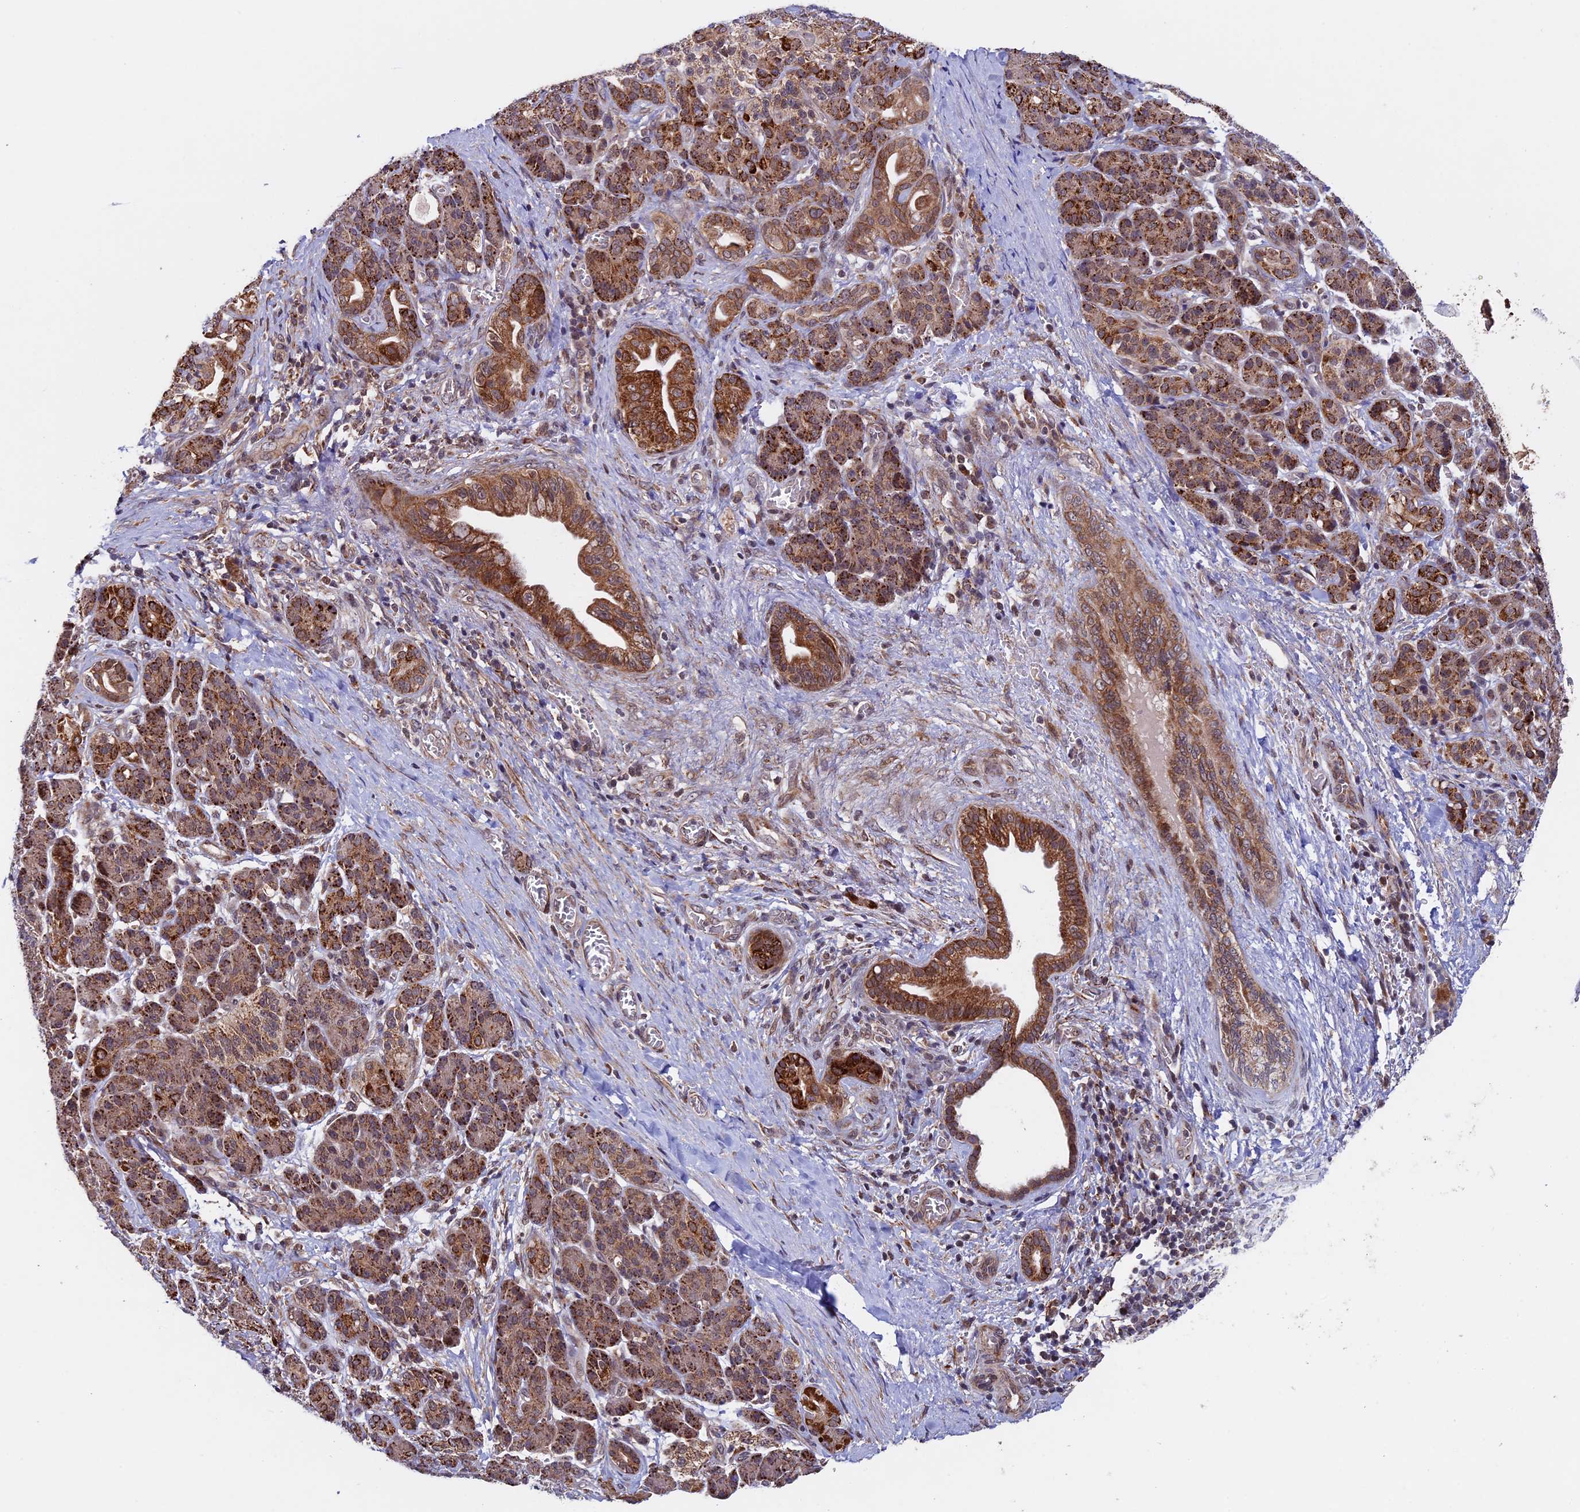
{"staining": {"intensity": "moderate", "quantity": ">75%", "location": "cytoplasmic/membranous"}, "tissue": "pancreatic cancer", "cell_type": "Tumor cells", "image_type": "cancer", "snomed": [{"axis": "morphology", "description": "Adenocarcinoma, NOS"}, {"axis": "topography", "description": "Pancreas"}], "caption": "Brown immunohistochemical staining in human pancreatic cancer (adenocarcinoma) reveals moderate cytoplasmic/membranous positivity in about >75% of tumor cells.", "gene": "RNF17", "patient": {"sex": "male", "age": 59}}